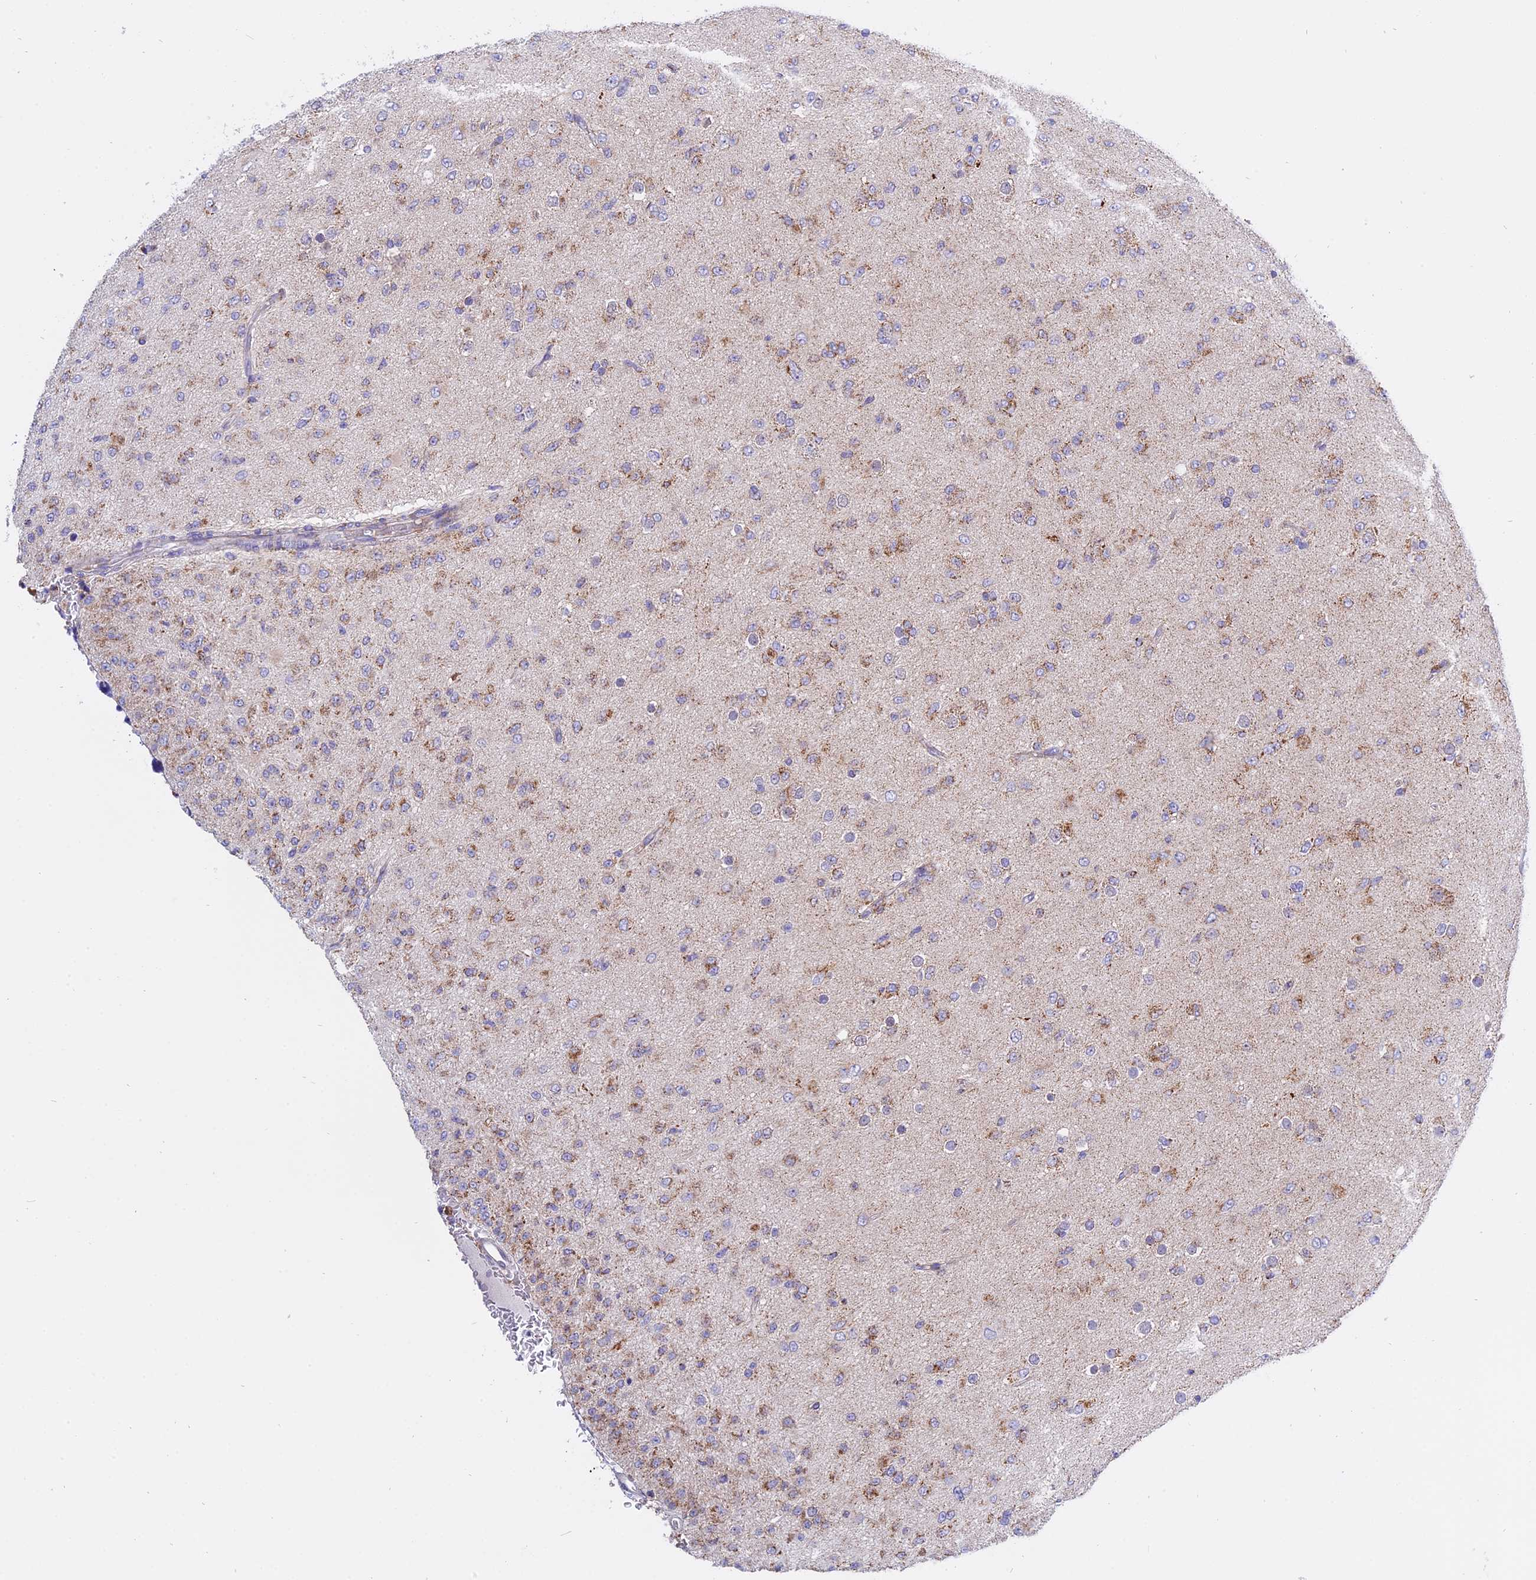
{"staining": {"intensity": "moderate", "quantity": "<25%", "location": "cytoplasmic/membranous"}, "tissue": "glioma", "cell_type": "Tumor cells", "image_type": "cancer", "snomed": [{"axis": "morphology", "description": "Glioma, malignant, Low grade"}, {"axis": "topography", "description": "Brain"}], "caption": "The histopathology image reveals a brown stain indicating the presence of a protein in the cytoplasmic/membranous of tumor cells in glioma.", "gene": "MRPS34", "patient": {"sex": "male", "age": 65}}